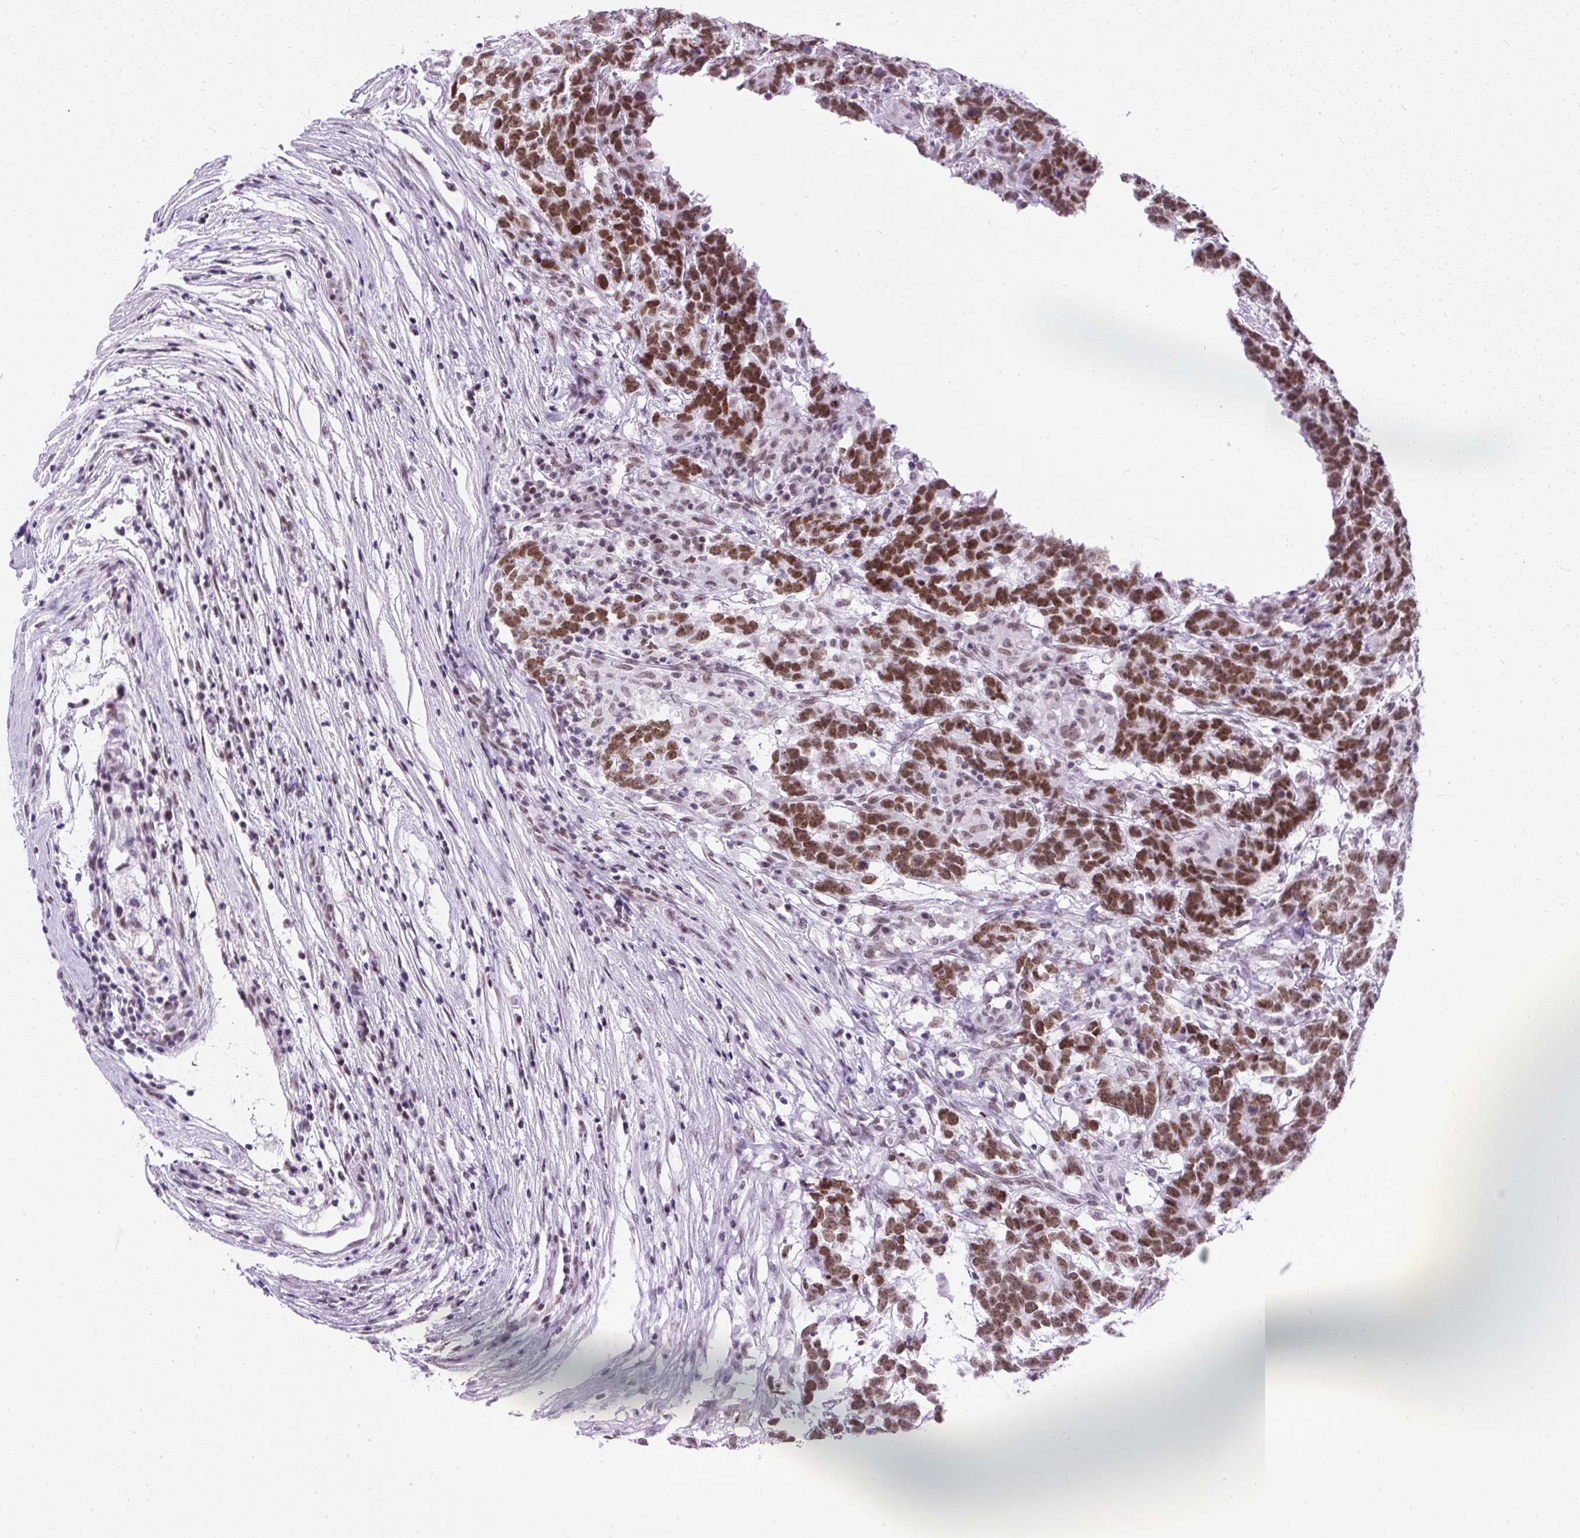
{"staining": {"intensity": "moderate", "quantity": ">75%", "location": "nuclear"}, "tissue": "testis cancer", "cell_type": "Tumor cells", "image_type": "cancer", "snomed": [{"axis": "morphology", "description": "Carcinoma, Embryonal, NOS"}, {"axis": "topography", "description": "Testis"}], "caption": "The micrograph exhibits a brown stain indicating the presence of a protein in the nuclear of tumor cells in testis cancer (embryonal carcinoma).", "gene": "PLCXD2", "patient": {"sex": "male", "age": 26}}